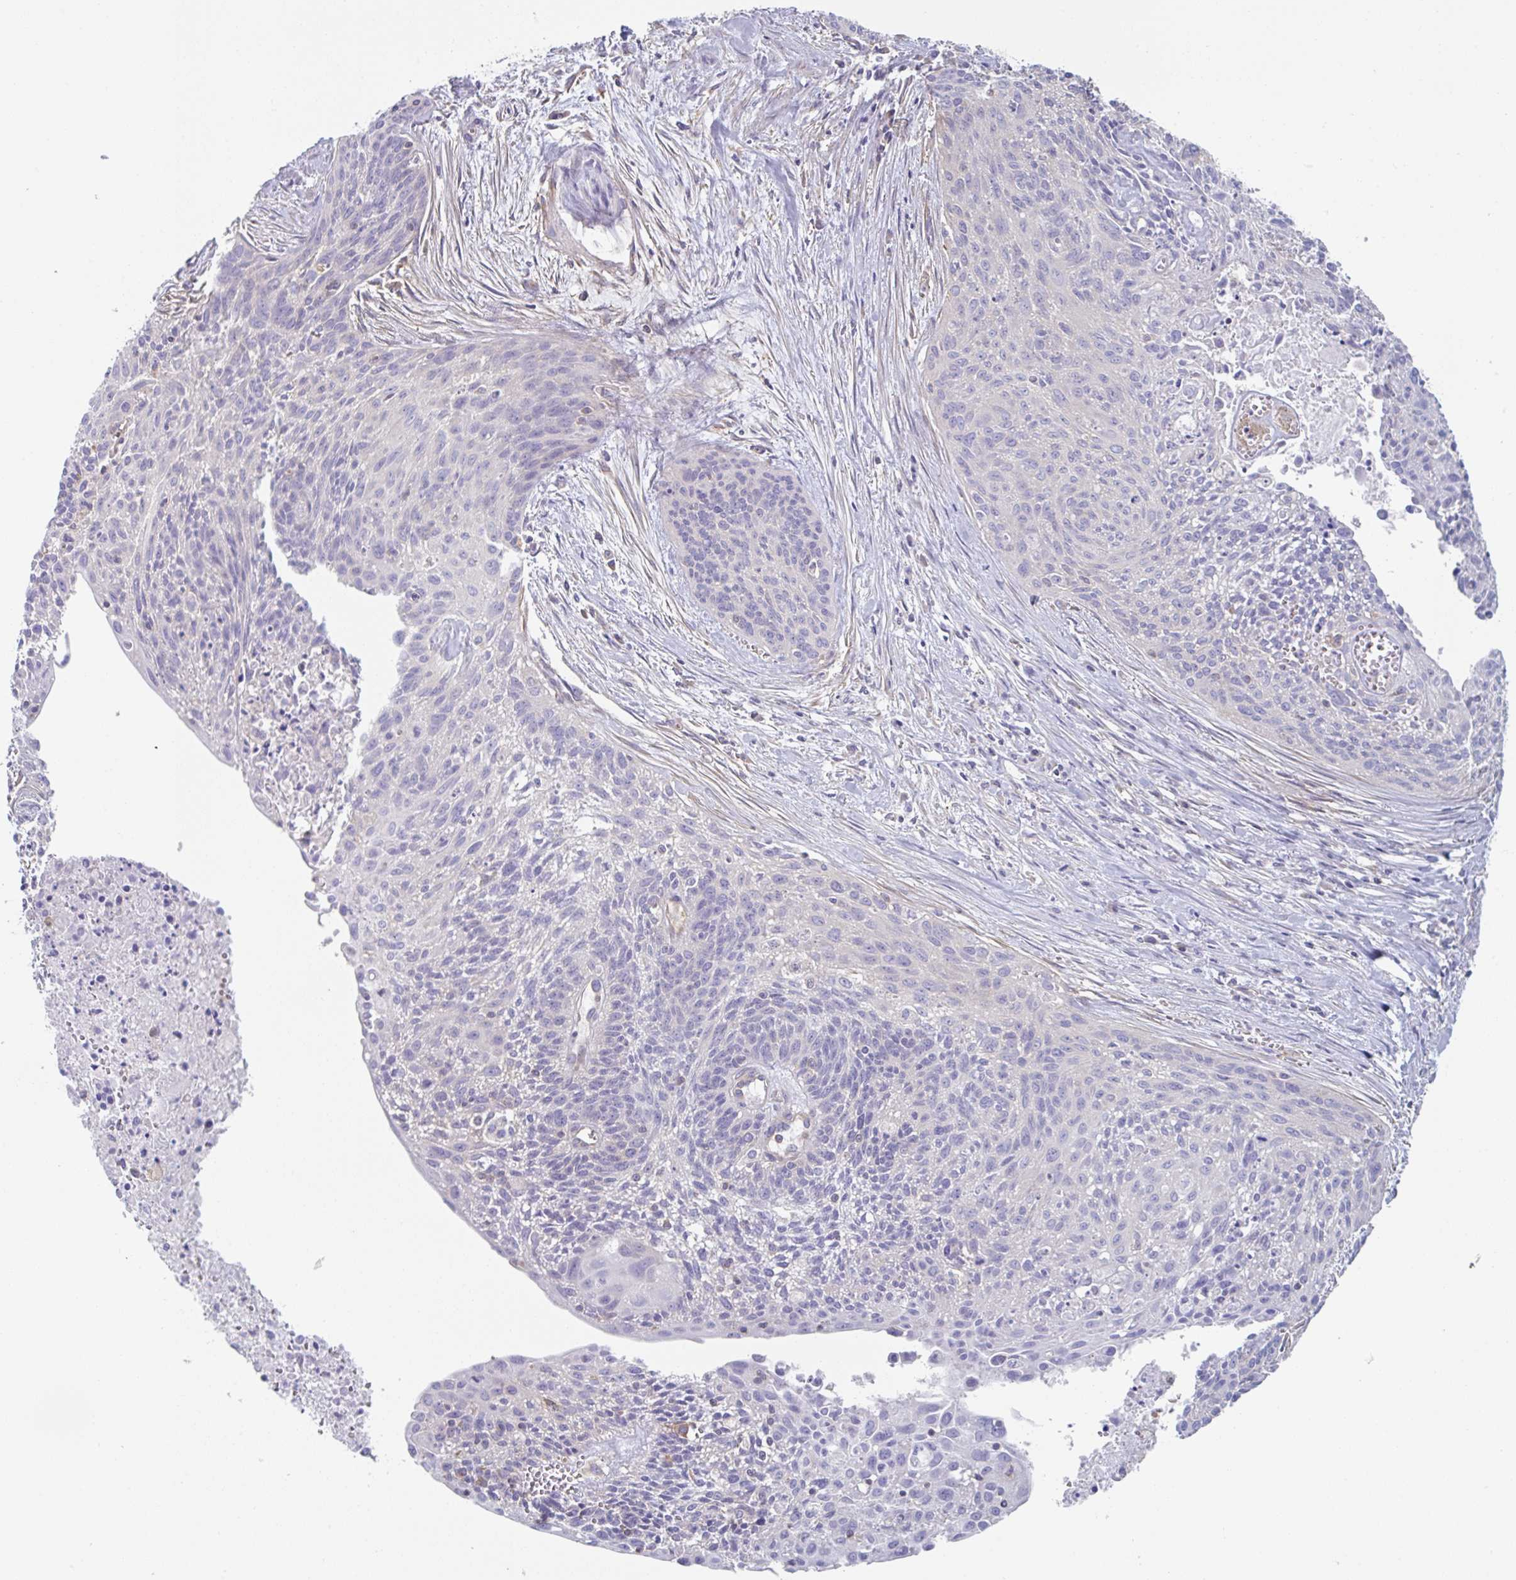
{"staining": {"intensity": "negative", "quantity": "none", "location": "none"}, "tissue": "cervical cancer", "cell_type": "Tumor cells", "image_type": "cancer", "snomed": [{"axis": "morphology", "description": "Squamous cell carcinoma, NOS"}, {"axis": "topography", "description": "Cervix"}], "caption": "This is an immunohistochemistry image of human cervical cancer. There is no positivity in tumor cells.", "gene": "AMPD2", "patient": {"sex": "female", "age": 55}}